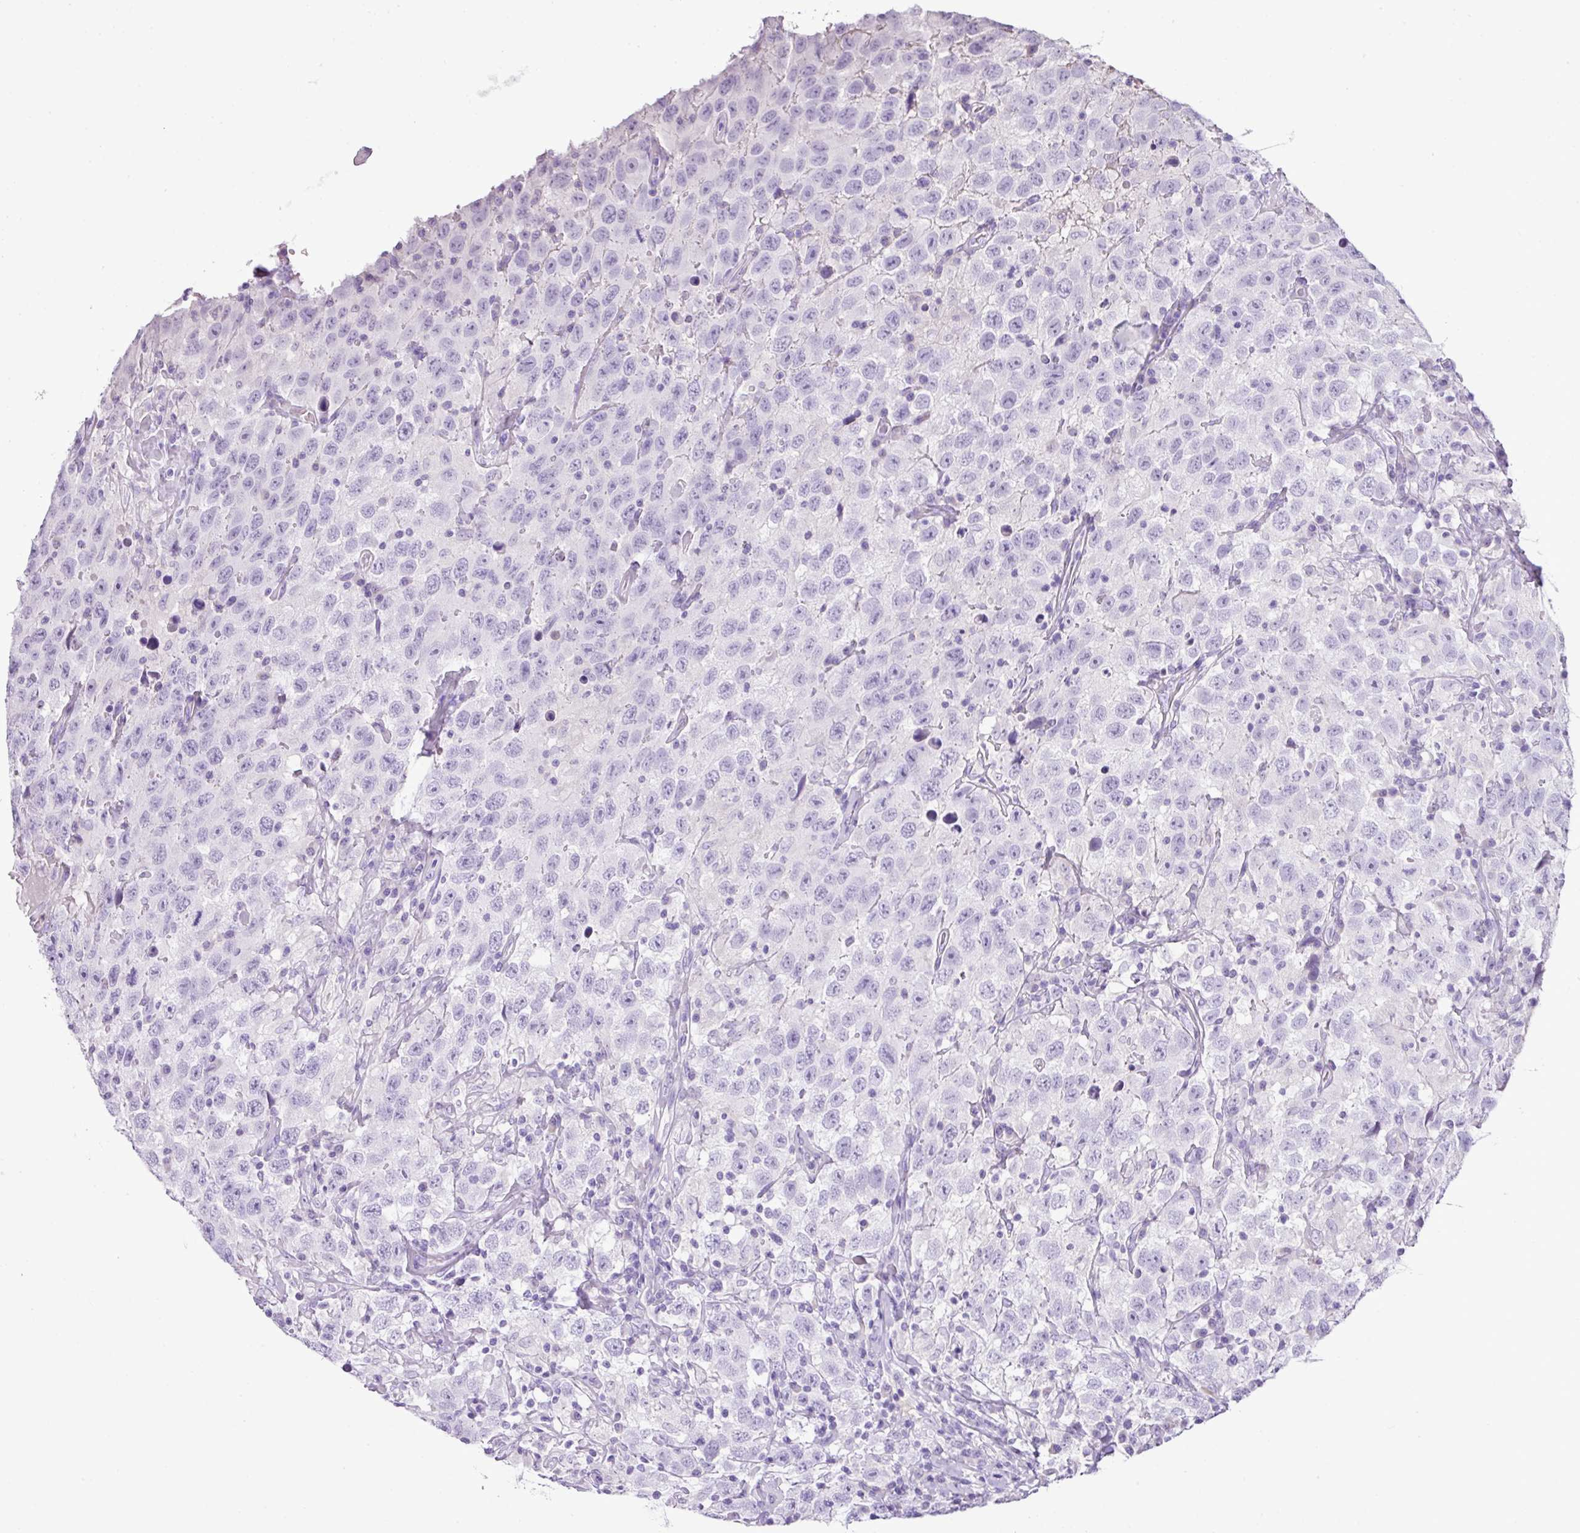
{"staining": {"intensity": "negative", "quantity": "none", "location": "none"}, "tissue": "testis cancer", "cell_type": "Tumor cells", "image_type": "cancer", "snomed": [{"axis": "morphology", "description": "Seminoma, NOS"}, {"axis": "topography", "description": "Testis"}], "caption": "Image shows no significant protein expression in tumor cells of testis cancer (seminoma).", "gene": "HTR3E", "patient": {"sex": "male", "age": 41}}